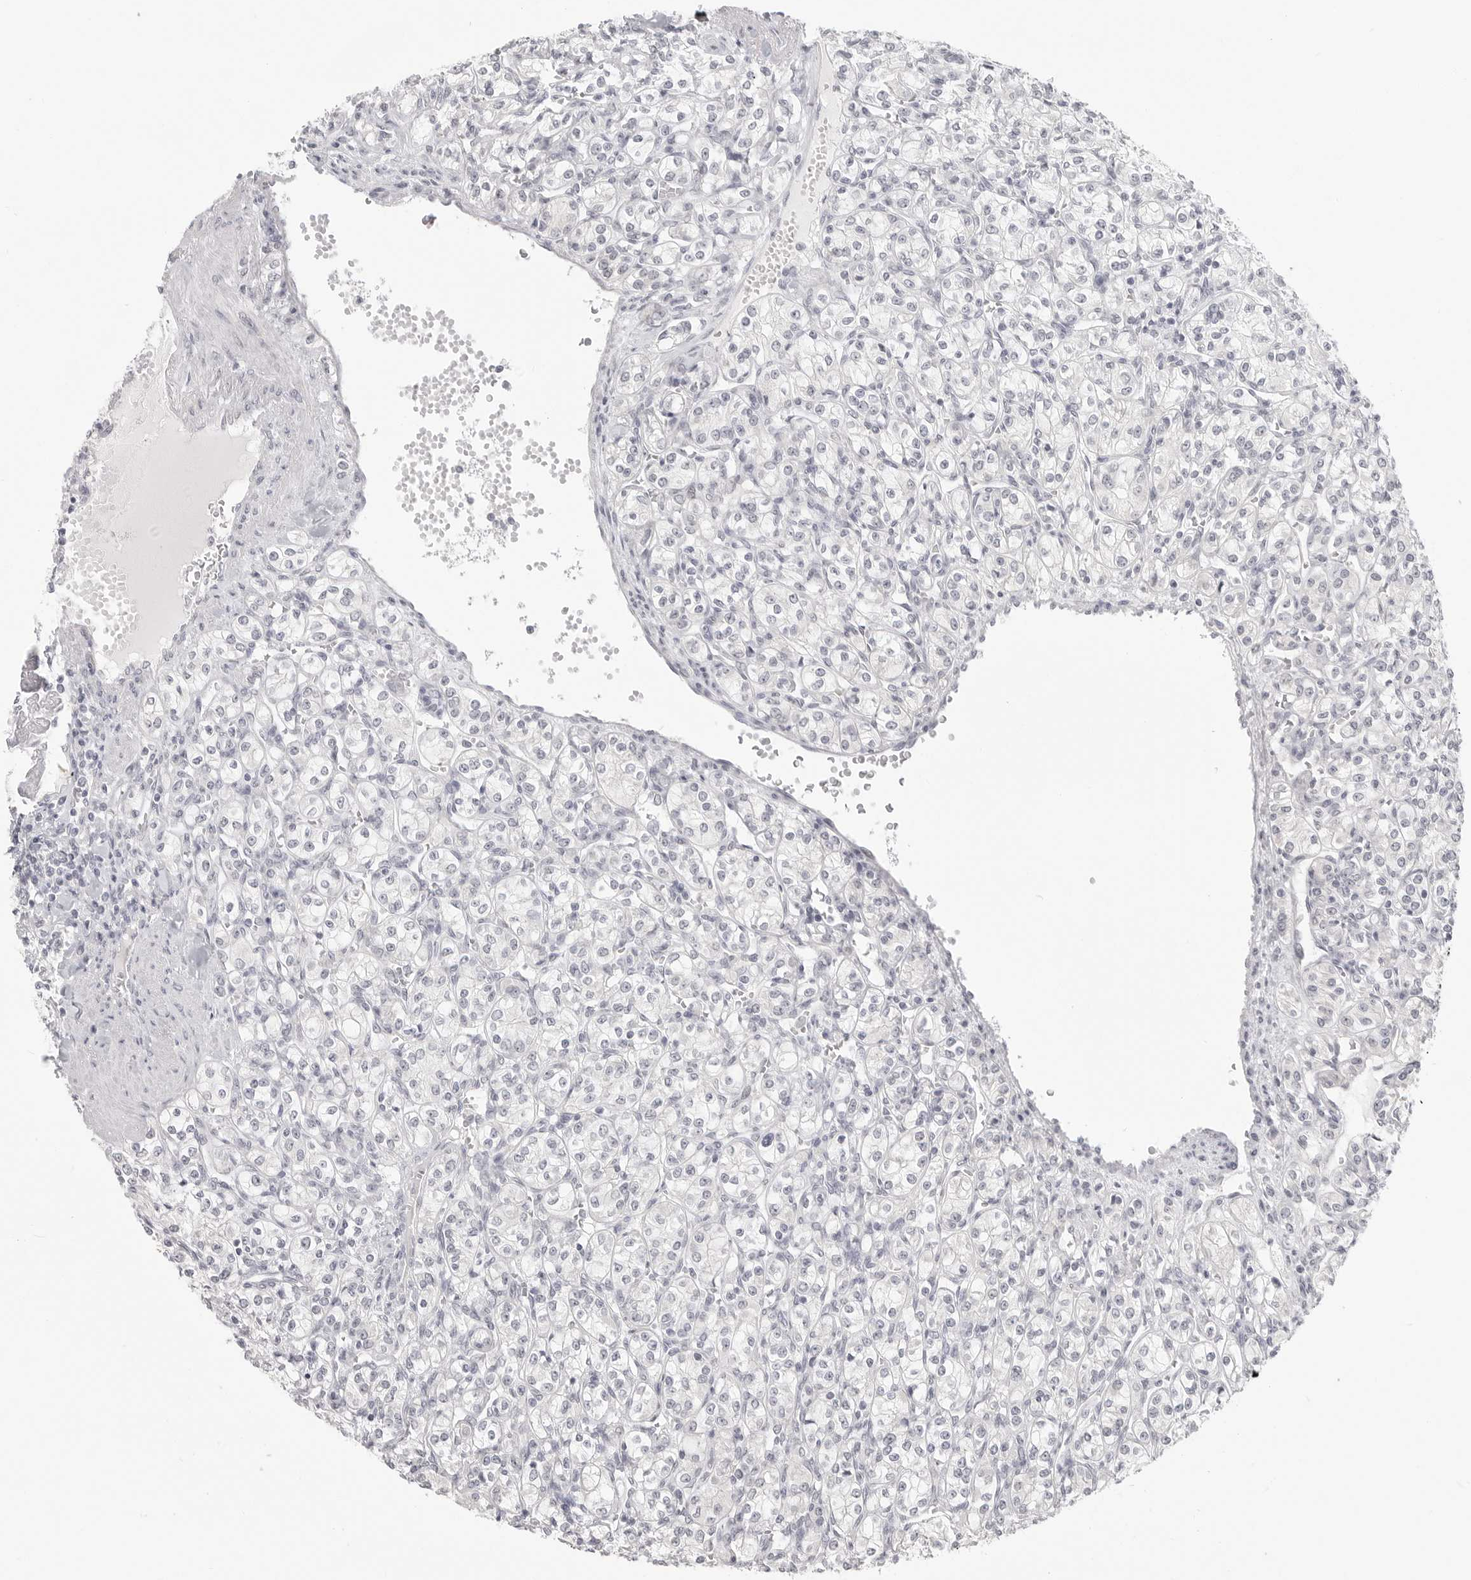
{"staining": {"intensity": "negative", "quantity": "none", "location": "none"}, "tissue": "renal cancer", "cell_type": "Tumor cells", "image_type": "cancer", "snomed": [{"axis": "morphology", "description": "Adenocarcinoma, NOS"}, {"axis": "topography", "description": "Kidney"}], "caption": "A micrograph of human renal cancer is negative for staining in tumor cells.", "gene": "KLK11", "patient": {"sex": "male", "age": 77}}